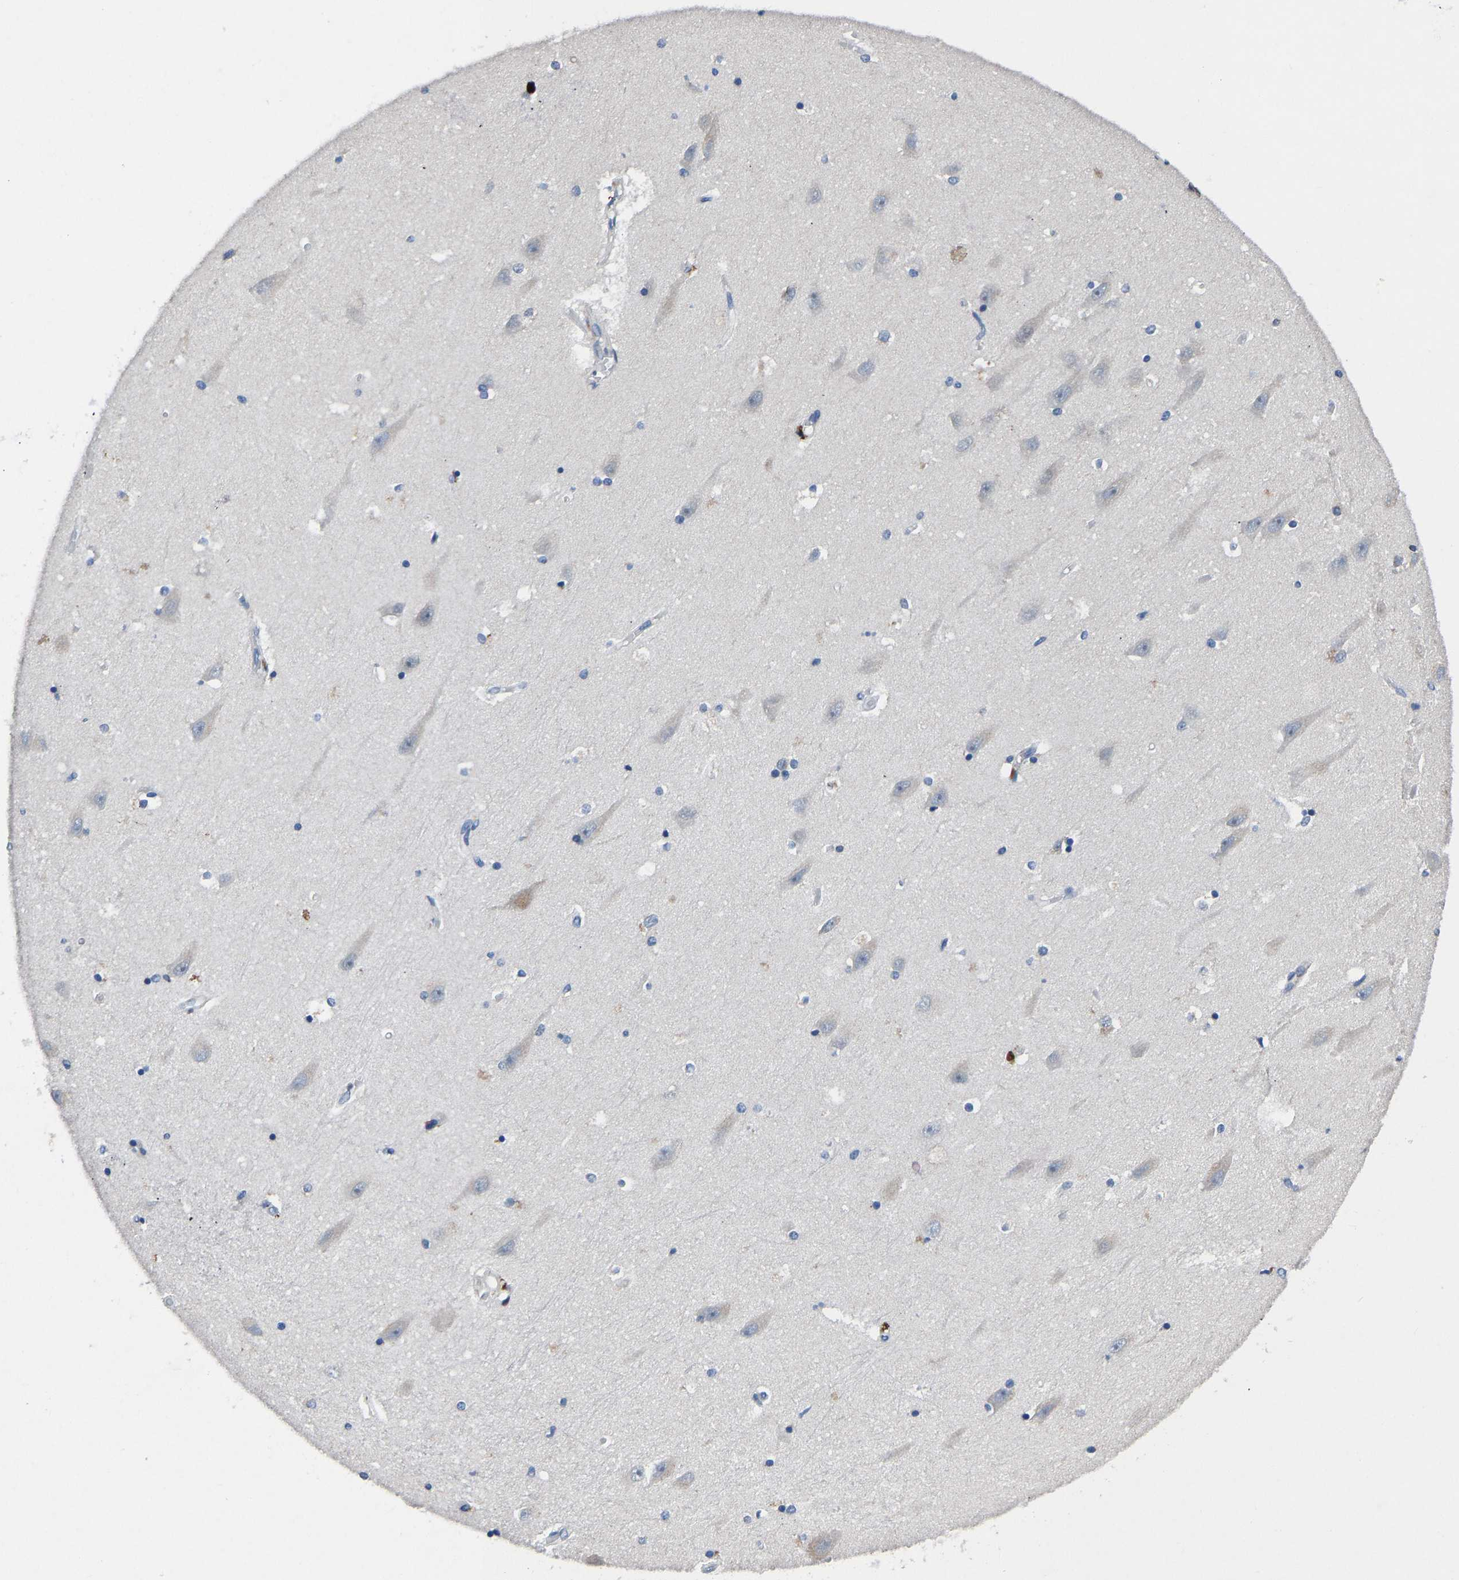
{"staining": {"intensity": "moderate", "quantity": "<25%", "location": "cytoplasmic/membranous"}, "tissue": "hippocampus", "cell_type": "Glial cells", "image_type": "normal", "snomed": [{"axis": "morphology", "description": "Normal tissue, NOS"}, {"axis": "topography", "description": "Hippocampus"}], "caption": "Hippocampus stained with DAB (3,3'-diaminobenzidine) immunohistochemistry reveals low levels of moderate cytoplasmic/membranous staining in about <25% of glial cells. (Brightfield microscopy of DAB IHC at high magnification).", "gene": "EGR1", "patient": {"sex": "male", "age": 45}}